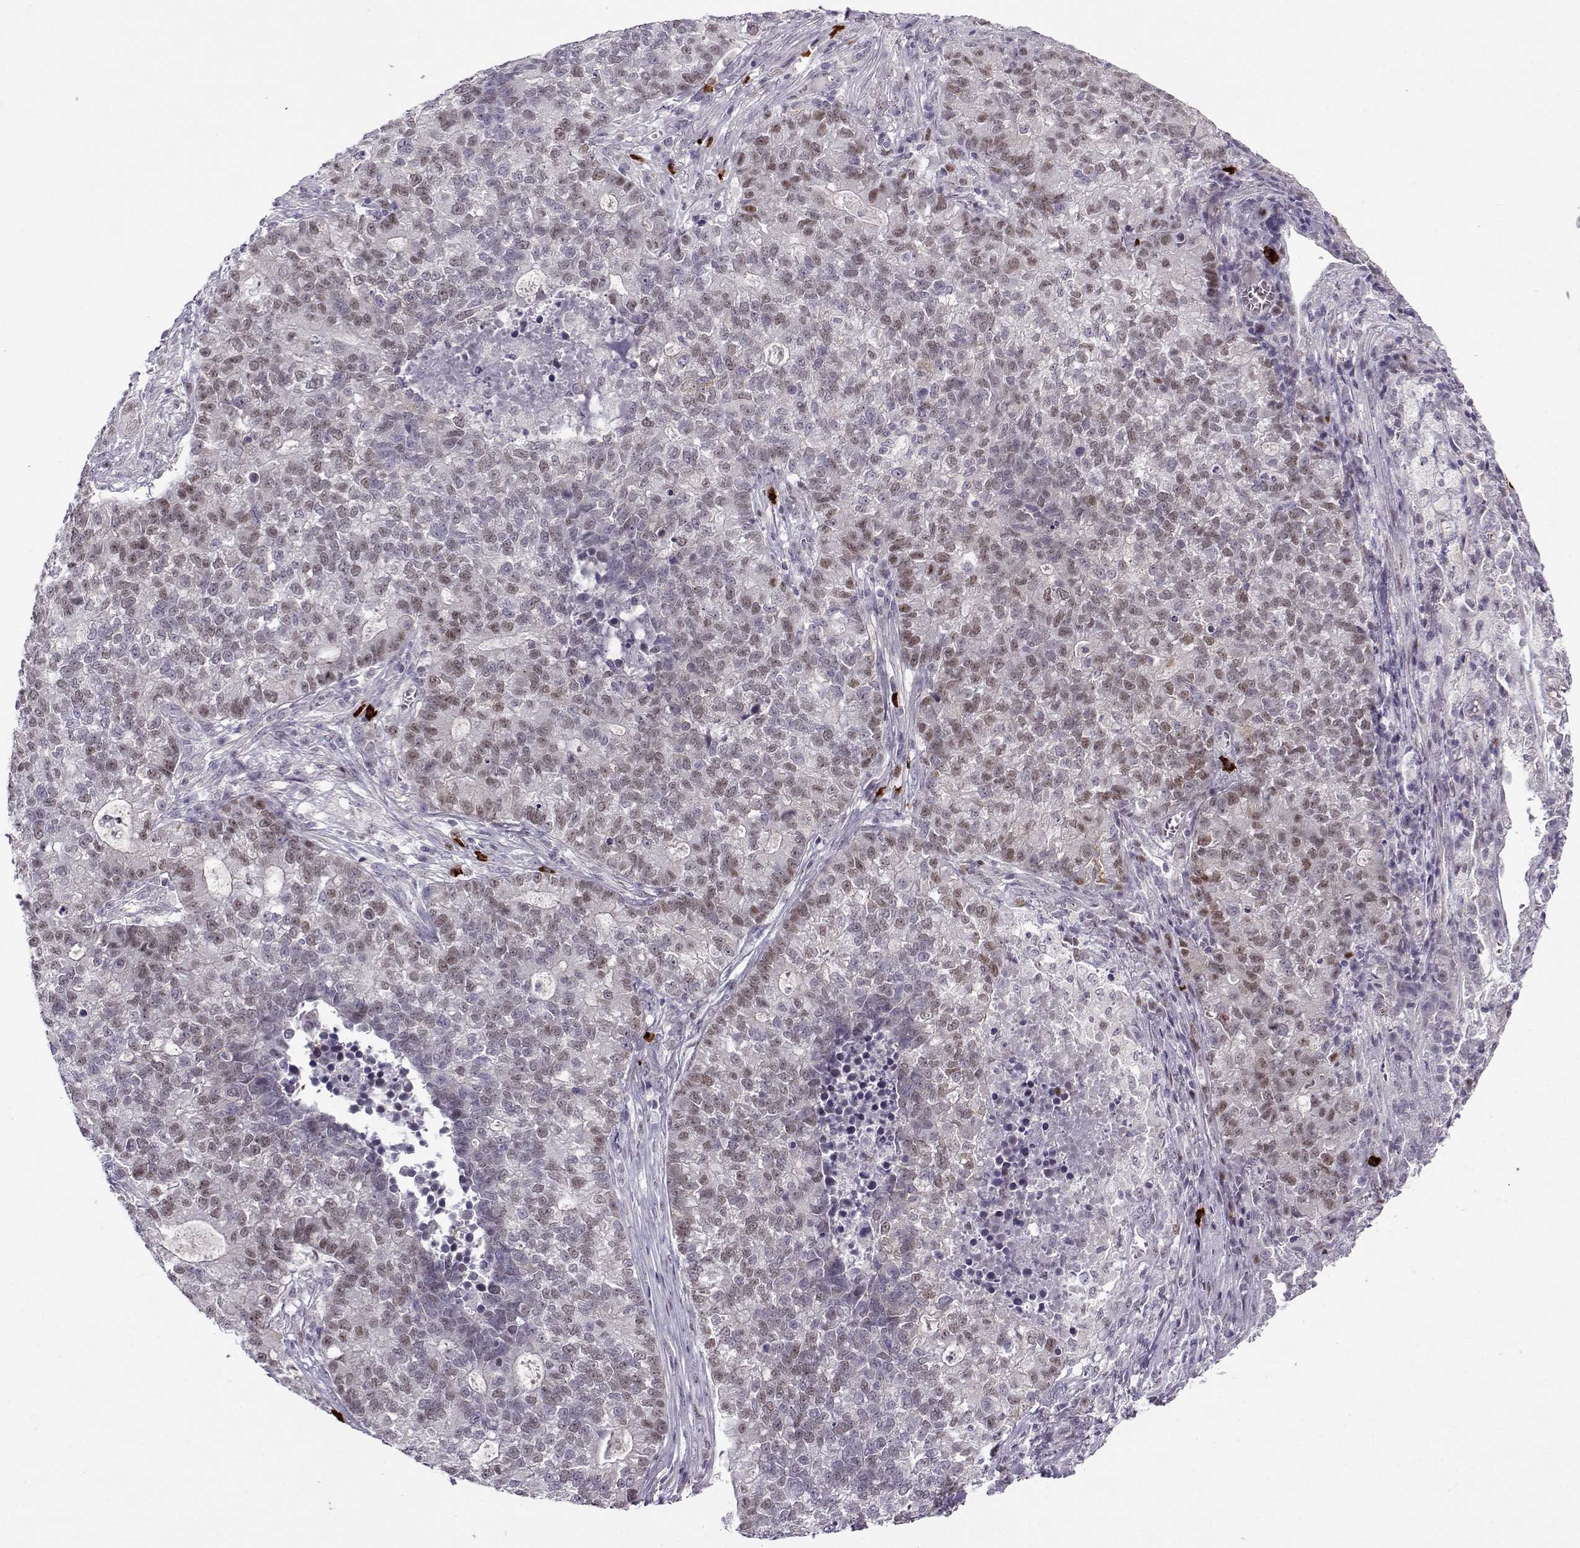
{"staining": {"intensity": "weak", "quantity": "<25%", "location": "cytoplasmic/membranous"}, "tissue": "lung cancer", "cell_type": "Tumor cells", "image_type": "cancer", "snomed": [{"axis": "morphology", "description": "Adenocarcinoma, NOS"}, {"axis": "topography", "description": "Lung"}], "caption": "Immunohistochemistry micrograph of lung cancer stained for a protein (brown), which exhibits no positivity in tumor cells.", "gene": "BACH1", "patient": {"sex": "male", "age": 57}}